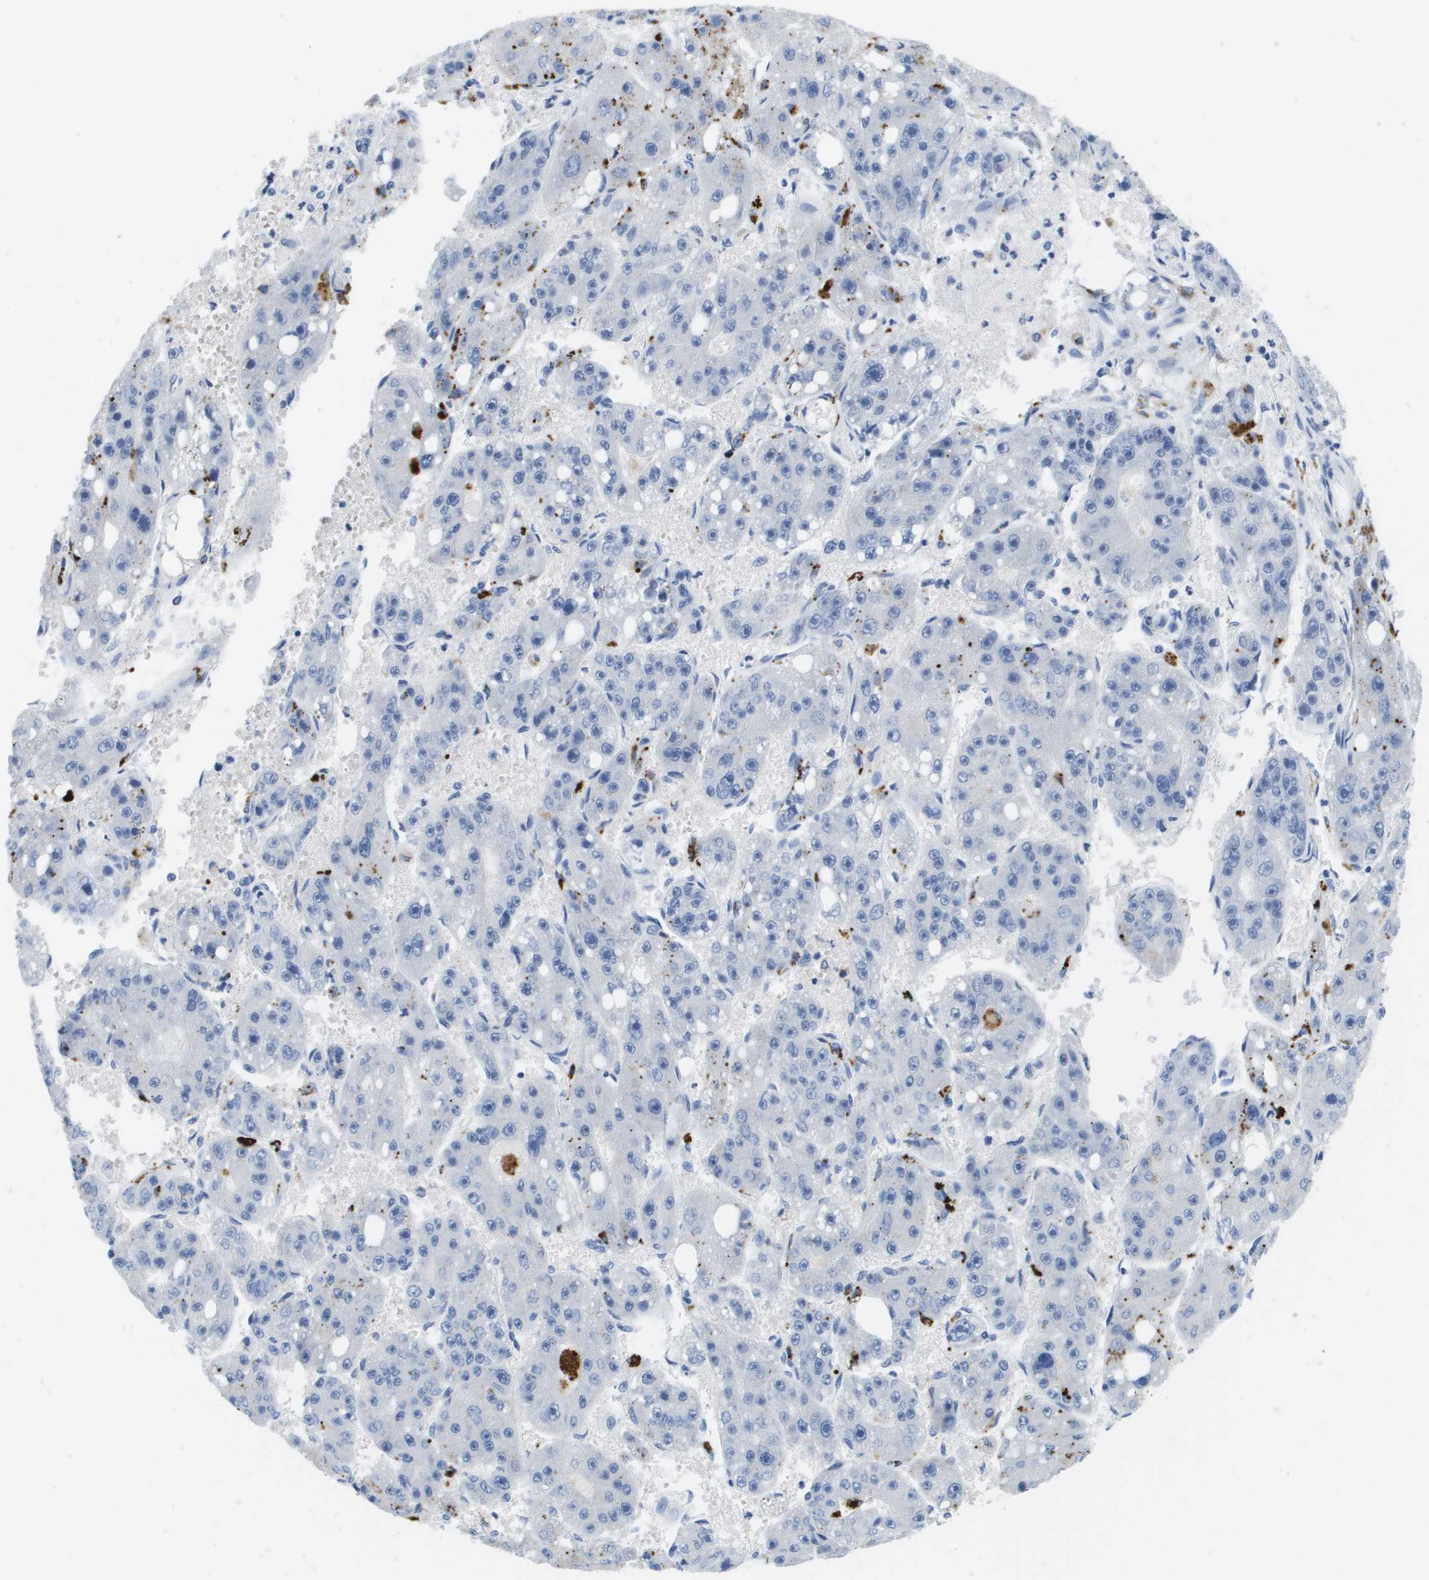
{"staining": {"intensity": "negative", "quantity": "none", "location": "none"}, "tissue": "liver cancer", "cell_type": "Tumor cells", "image_type": "cancer", "snomed": [{"axis": "morphology", "description": "Carcinoma, Hepatocellular, NOS"}, {"axis": "topography", "description": "Liver"}], "caption": "Image shows no significant protein expression in tumor cells of liver hepatocellular carcinoma. (Brightfield microscopy of DAB immunohistochemistry (IHC) at high magnification).", "gene": "MS4A1", "patient": {"sex": "female", "age": 61}}